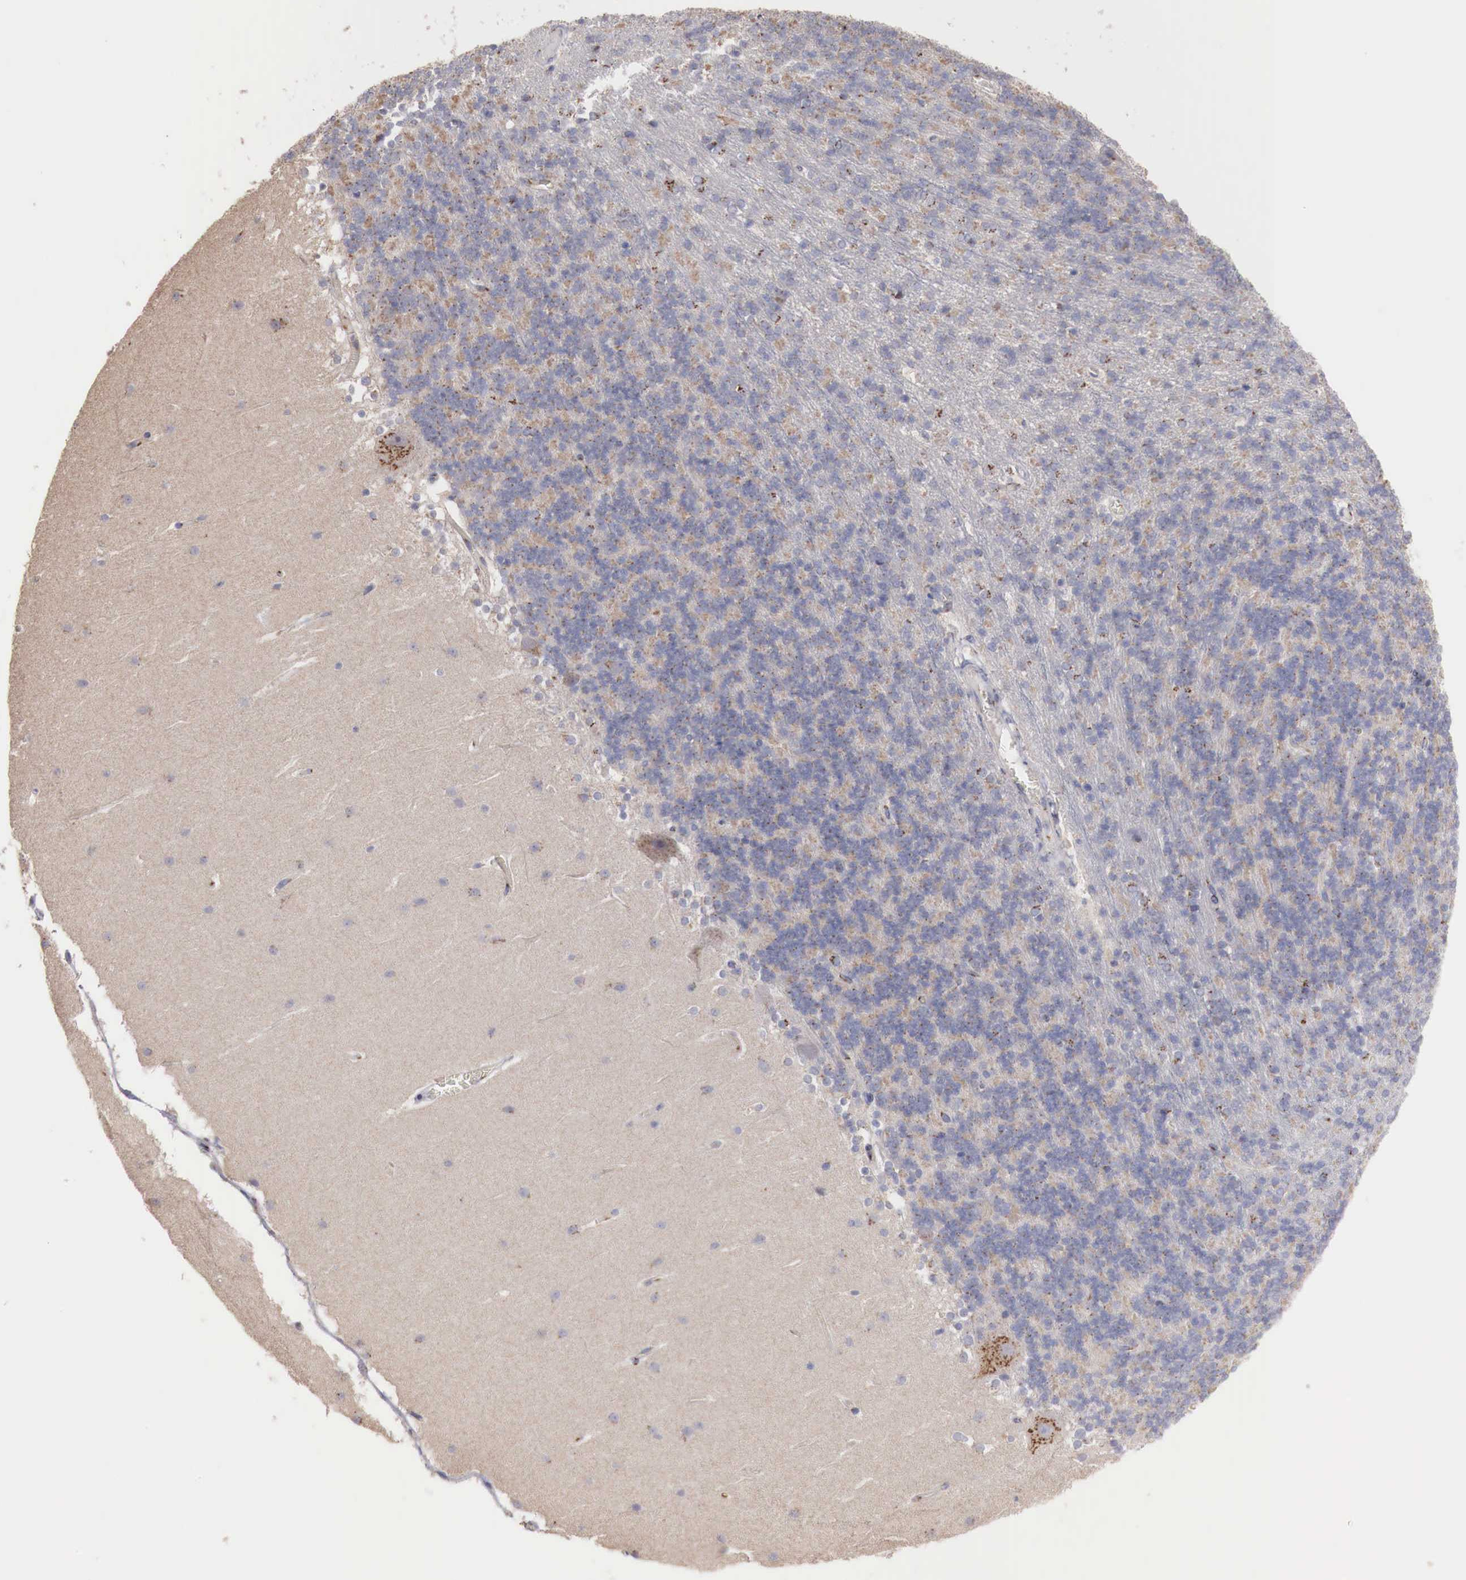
{"staining": {"intensity": "weak", "quantity": "25%-75%", "location": "cytoplasmic/membranous"}, "tissue": "cerebellum", "cell_type": "Cells in granular layer", "image_type": "normal", "snomed": [{"axis": "morphology", "description": "Normal tissue, NOS"}, {"axis": "topography", "description": "Cerebellum"}], "caption": "Immunohistochemical staining of normal human cerebellum displays weak cytoplasmic/membranous protein staining in approximately 25%-75% of cells in granular layer.", "gene": "SYAP1", "patient": {"sex": "female", "age": 19}}